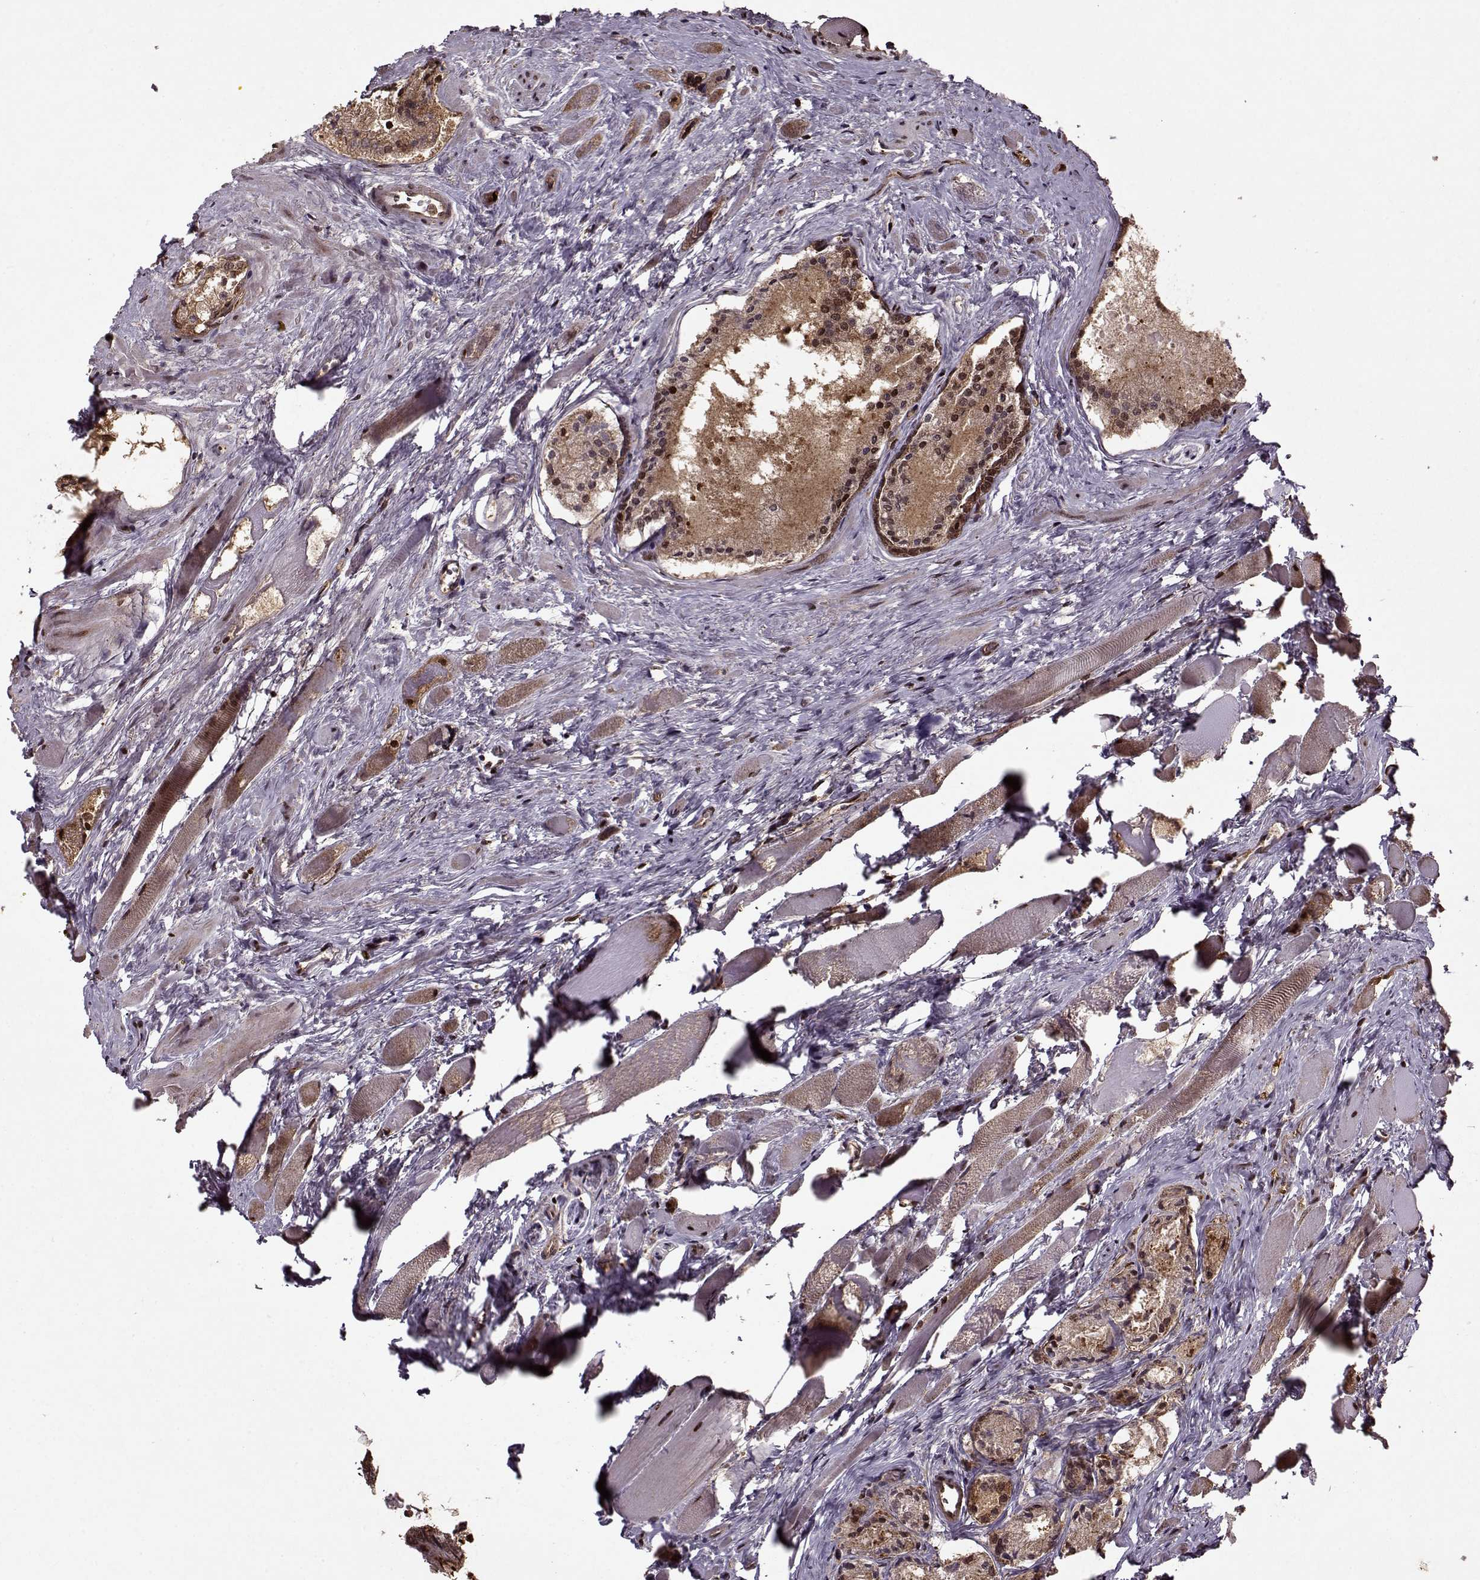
{"staining": {"intensity": "strong", "quantity": ">75%", "location": "cytoplasmic/membranous,nuclear"}, "tissue": "prostate cancer", "cell_type": "Tumor cells", "image_type": "cancer", "snomed": [{"axis": "morphology", "description": "Adenocarcinoma, NOS"}, {"axis": "morphology", "description": "Adenocarcinoma, High grade"}, {"axis": "topography", "description": "Prostate"}], "caption": "DAB (3,3'-diaminobenzidine) immunohistochemical staining of high-grade adenocarcinoma (prostate) reveals strong cytoplasmic/membranous and nuclear protein expression in about >75% of tumor cells.", "gene": "PSMA7", "patient": {"sex": "male", "age": 62}}